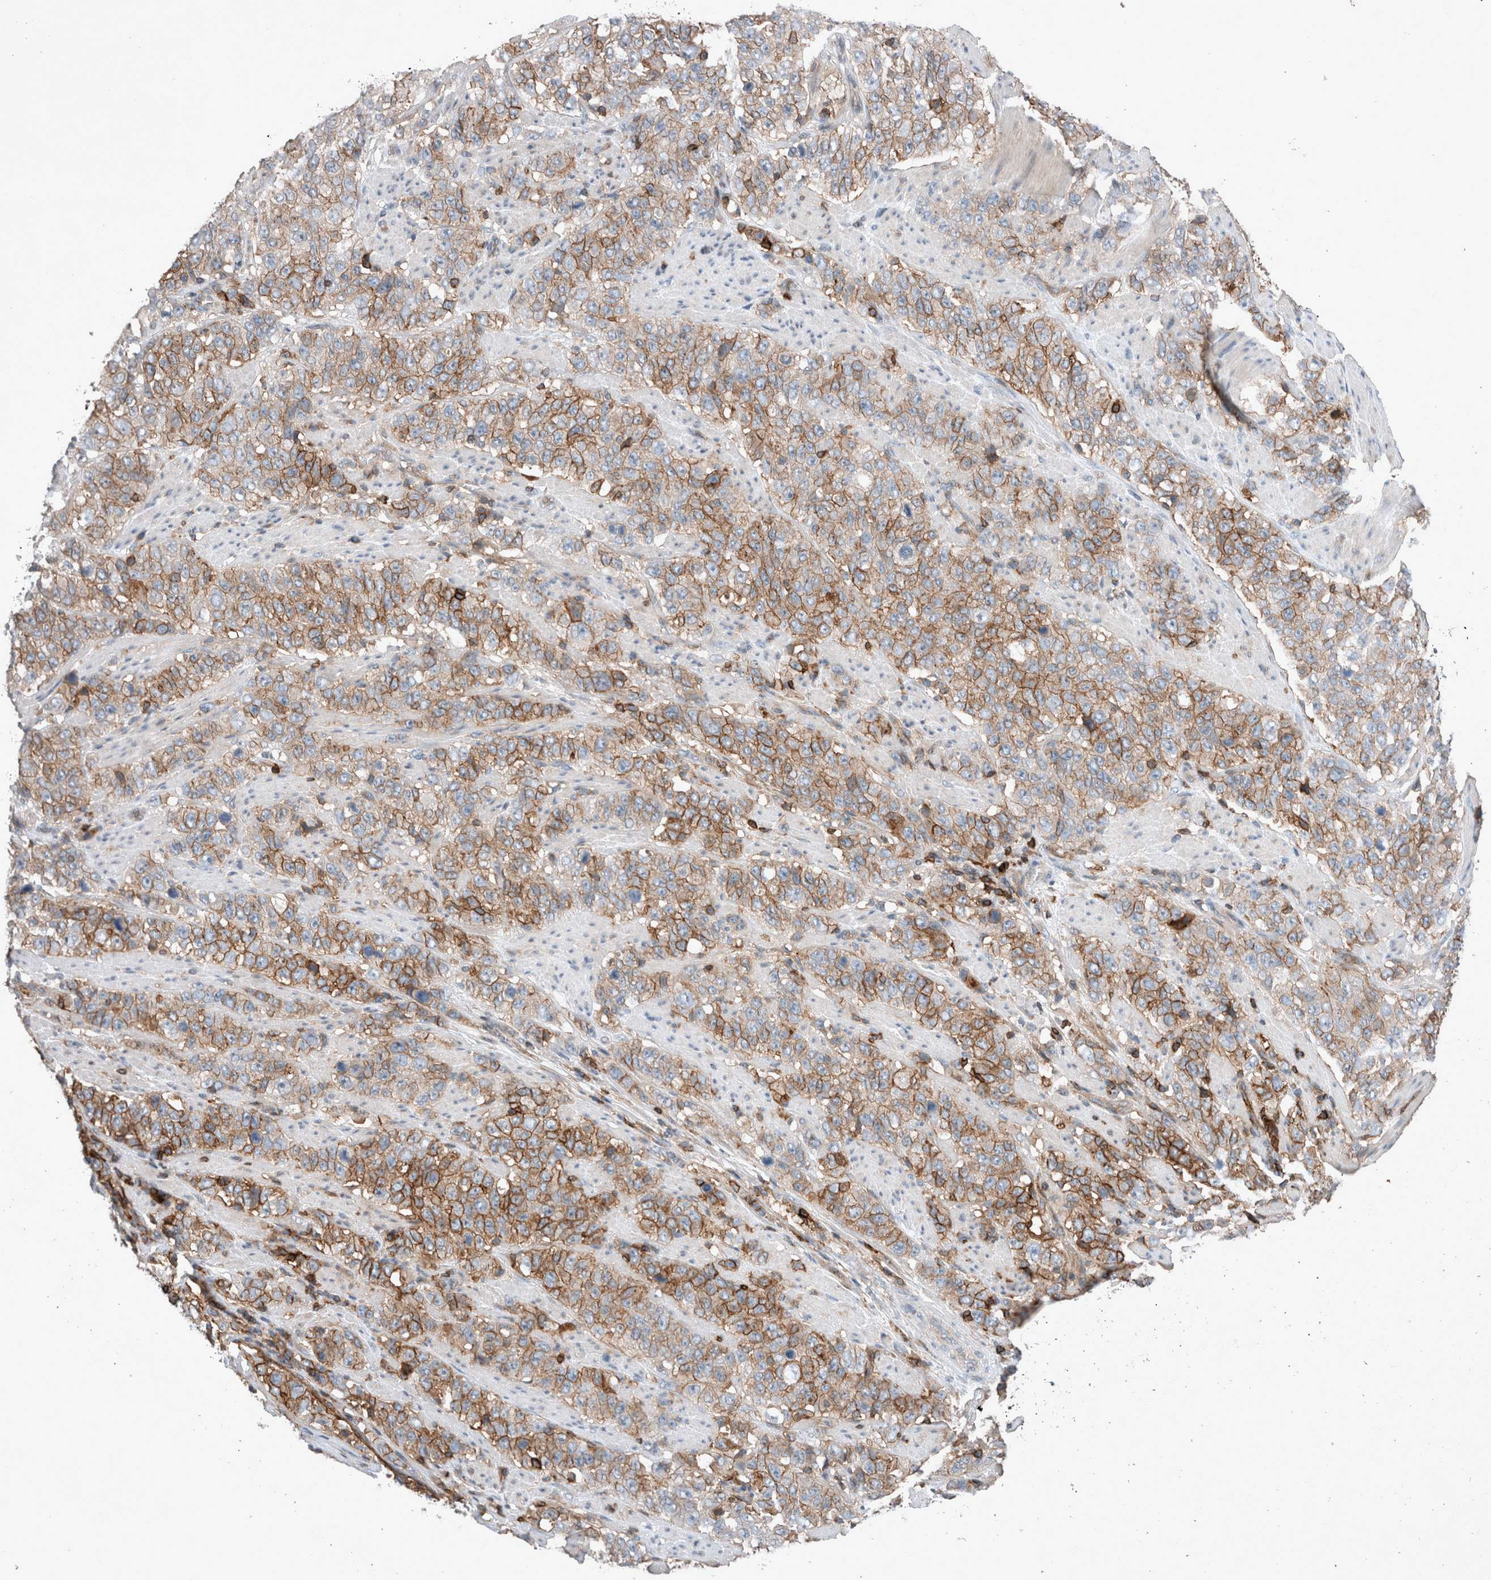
{"staining": {"intensity": "moderate", "quantity": ">75%", "location": "cytoplasmic/membranous"}, "tissue": "stomach cancer", "cell_type": "Tumor cells", "image_type": "cancer", "snomed": [{"axis": "morphology", "description": "Adenocarcinoma, NOS"}, {"axis": "topography", "description": "Stomach"}], "caption": "An immunohistochemistry (IHC) histopathology image of neoplastic tissue is shown. Protein staining in brown shows moderate cytoplasmic/membranous positivity in stomach cancer within tumor cells.", "gene": "UGCG", "patient": {"sex": "male", "age": 48}}